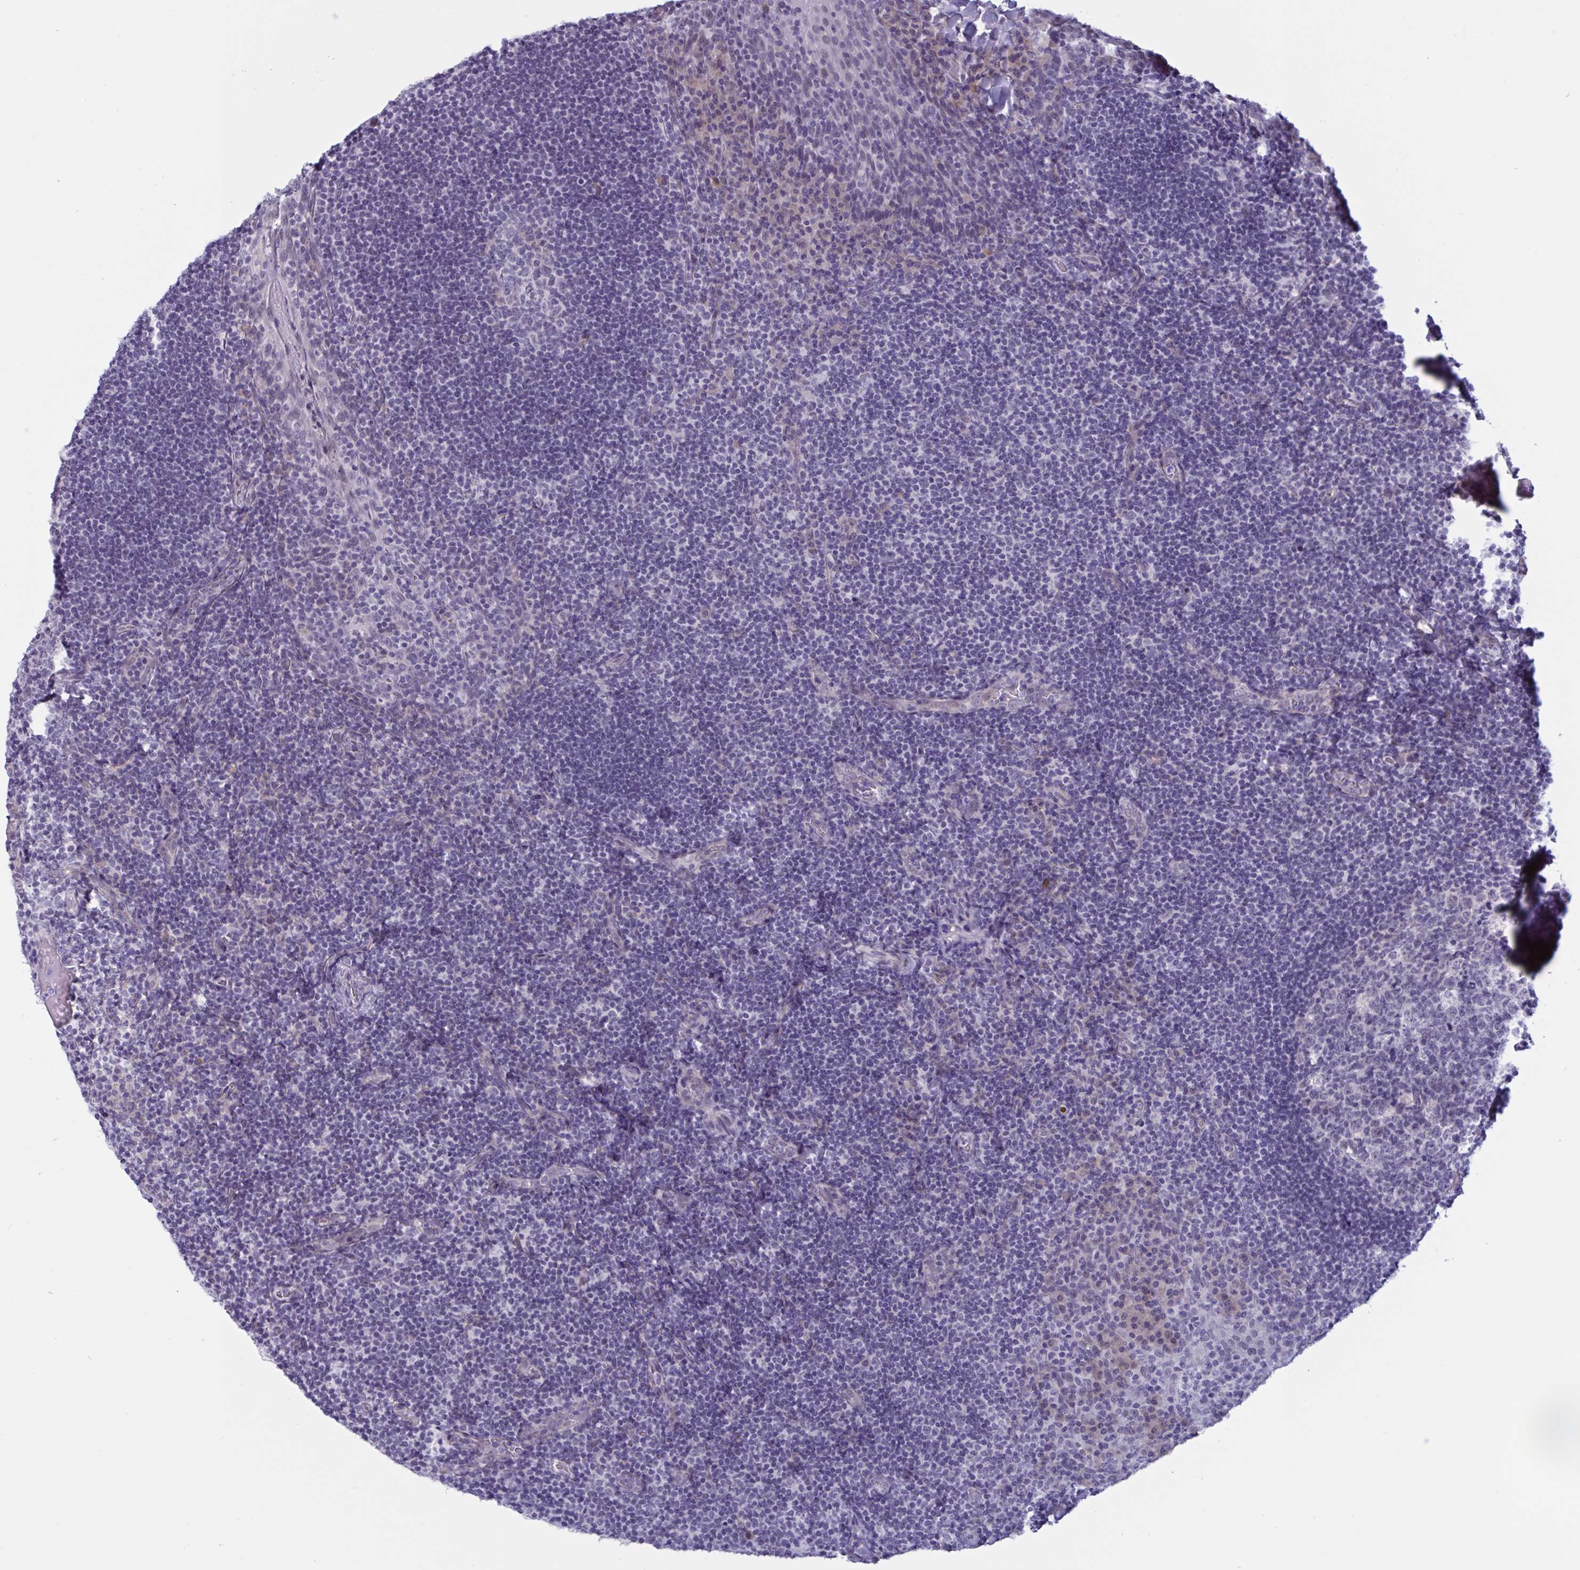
{"staining": {"intensity": "negative", "quantity": "none", "location": "none"}, "tissue": "tonsil", "cell_type": "Germinal center cells", "image_type": "normal", "snomed": [{"axis": "morphology", "description": "Normal tissue, NOS"}, {"axis": "topography", "description": "Tonsil"}], "caption": "This is an immunohistochemistry micrograph of benign human tonsil. There is no positivity in germinal center cells.", "gene": "TCEAL8", "patient": {"sex": "male", "age": 17}}